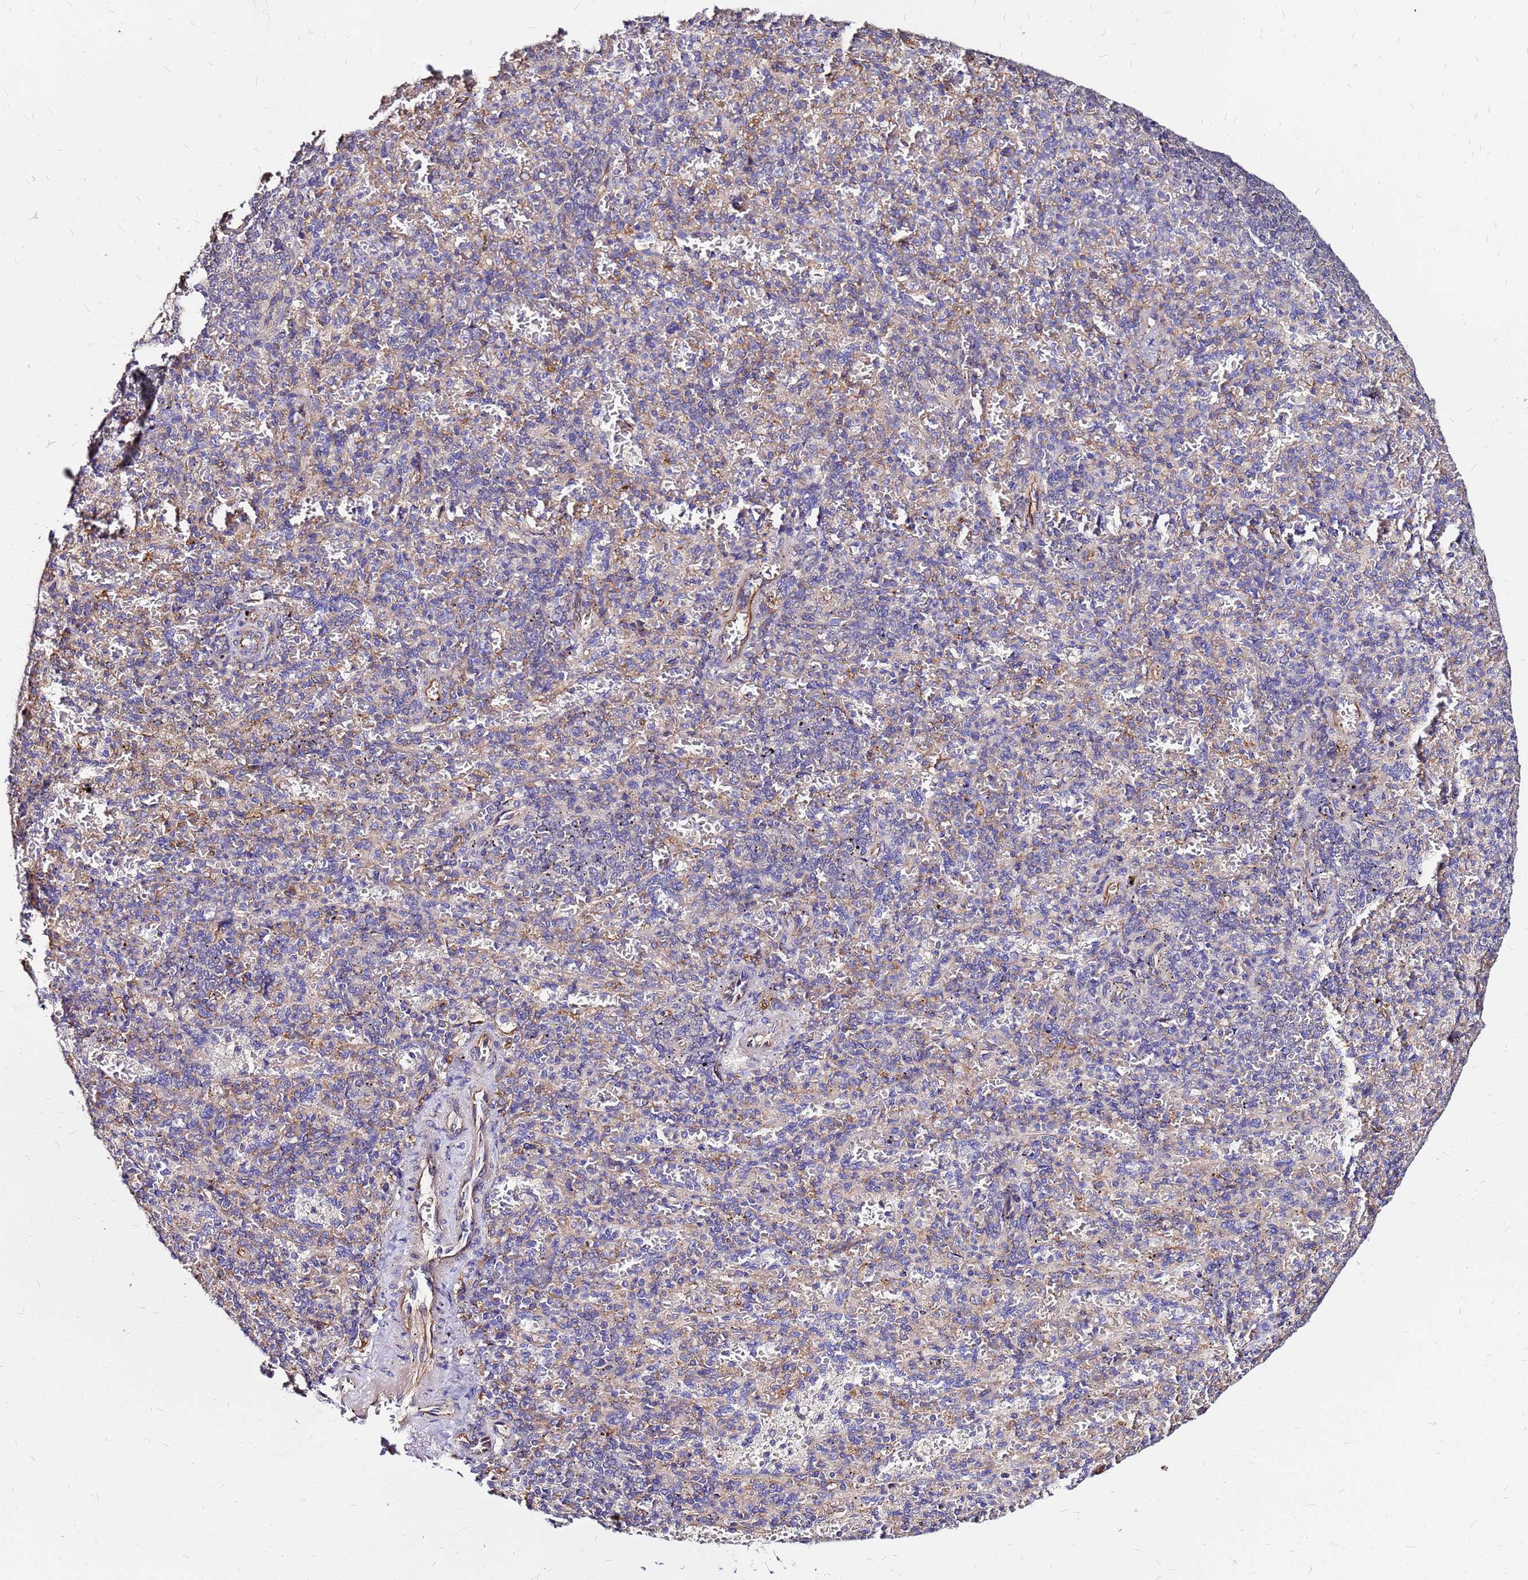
{"staining": {"intensity": "negative", "quantity": "none", "location": "none"}, "tissue": "spleen", "cell_type": "Cells in red pulp", "image_type": "normal", "snomed": [{"axis": "morphology", "description": "Normal tissue, NOS"}, {"axis": "topography", "description": "Spleen"}], "caption": "A high-resolution micrograph shows IHC staining of unremarkable spleen, which shows no significant staining in cells in red pulp. (DAB (3,3'-diaminobenzidine) IHC with hematoxylin counter stain).", "gene": "ARHGEF35", "patient": {"sex": "female", "age": 74}}